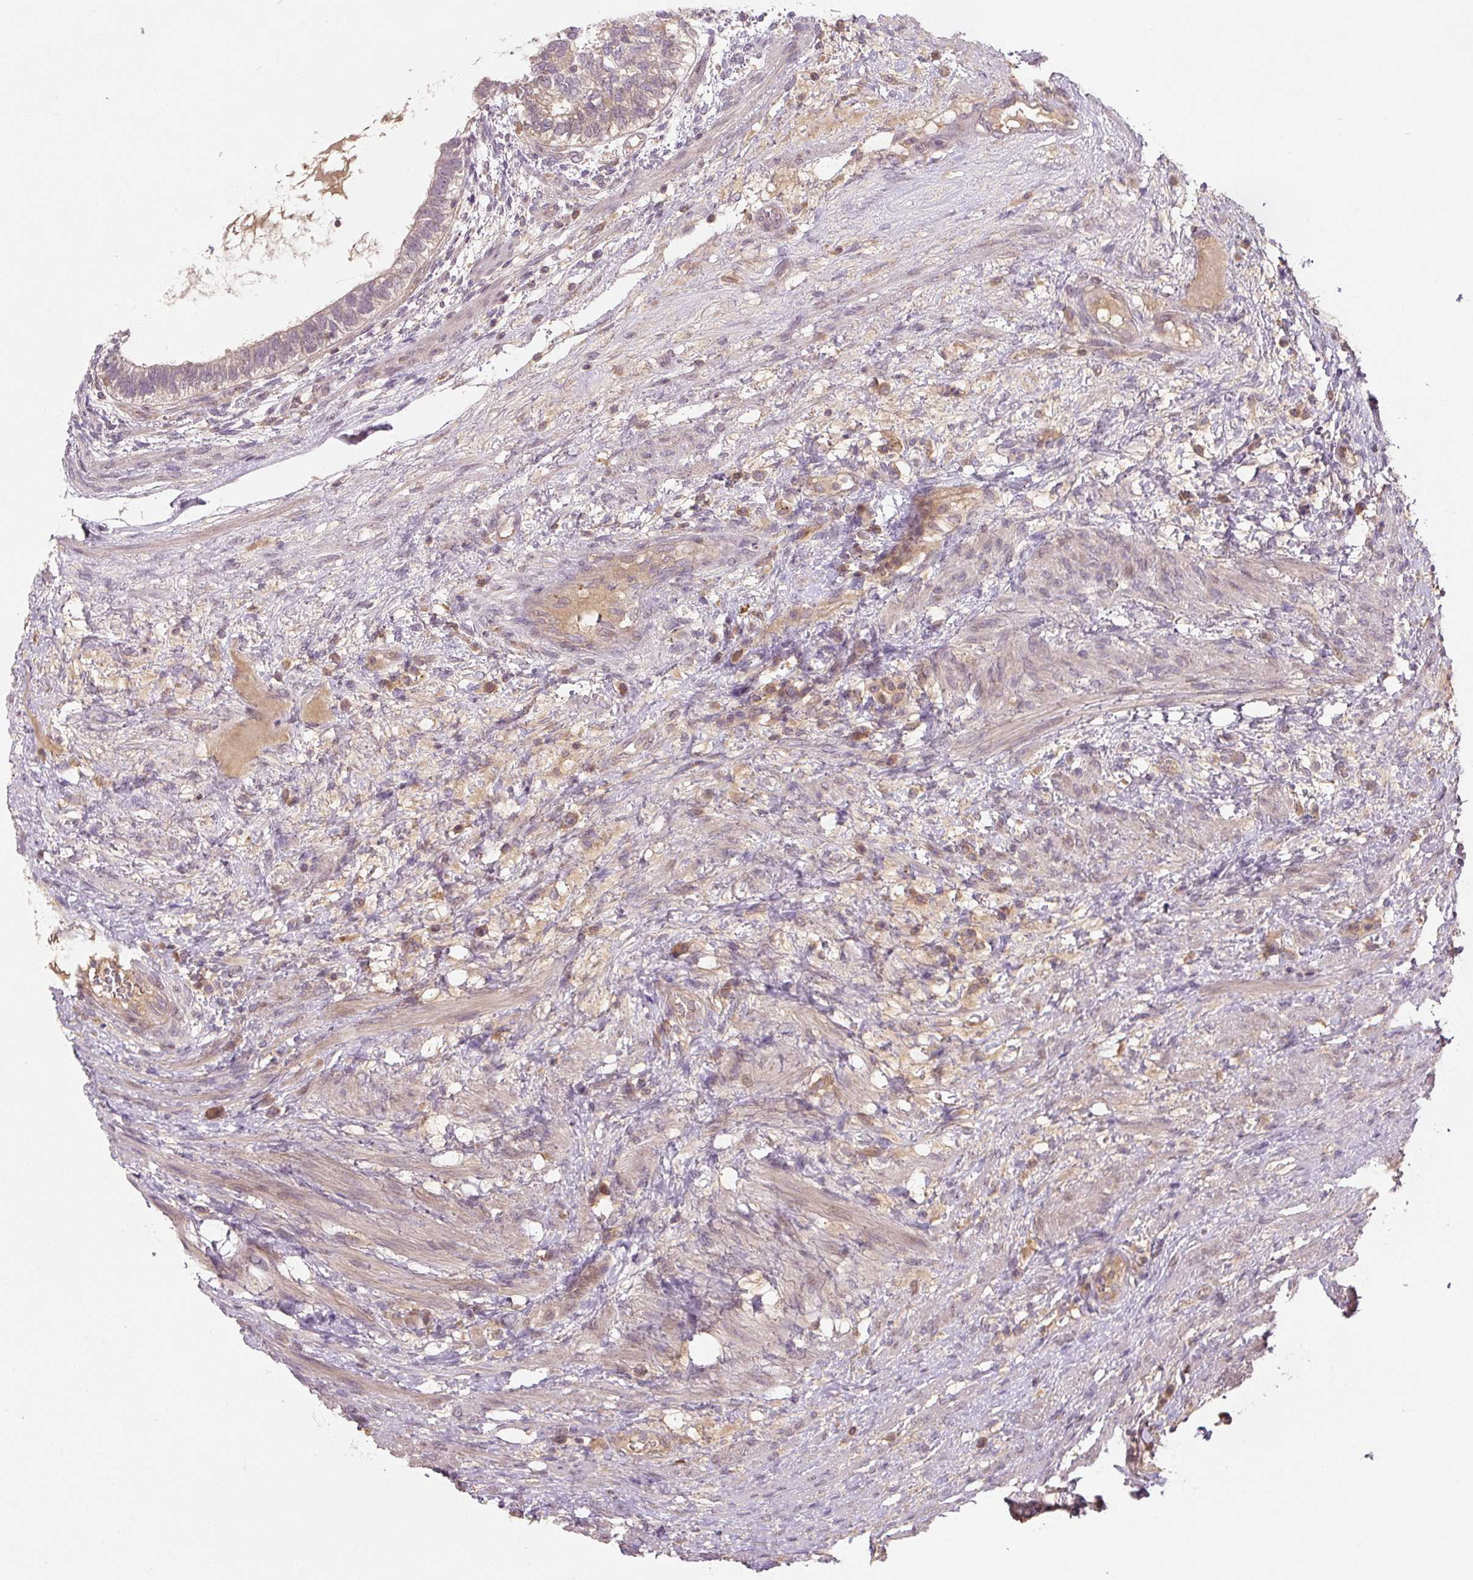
{"staining": {"intensity": "weak", "quantity": "<25%", "location": "cytoplasmic/membranous"}, "tissue": "testis cancer", "cell_type": "Tumor cells", "image_type": "cancer", "snomed": [{"axis": "morphology", "description": "Carcinoma, Embryonal, NOS"}, {"axis": "topography", "description": "Testis"}], "caption": "Immunohistochemical staining of human embryonal carcinoma (testis) reveals no significant staining in tumor cells.", "gene": "C2orf73", "patient": {"sex": "male", "age": 26}}